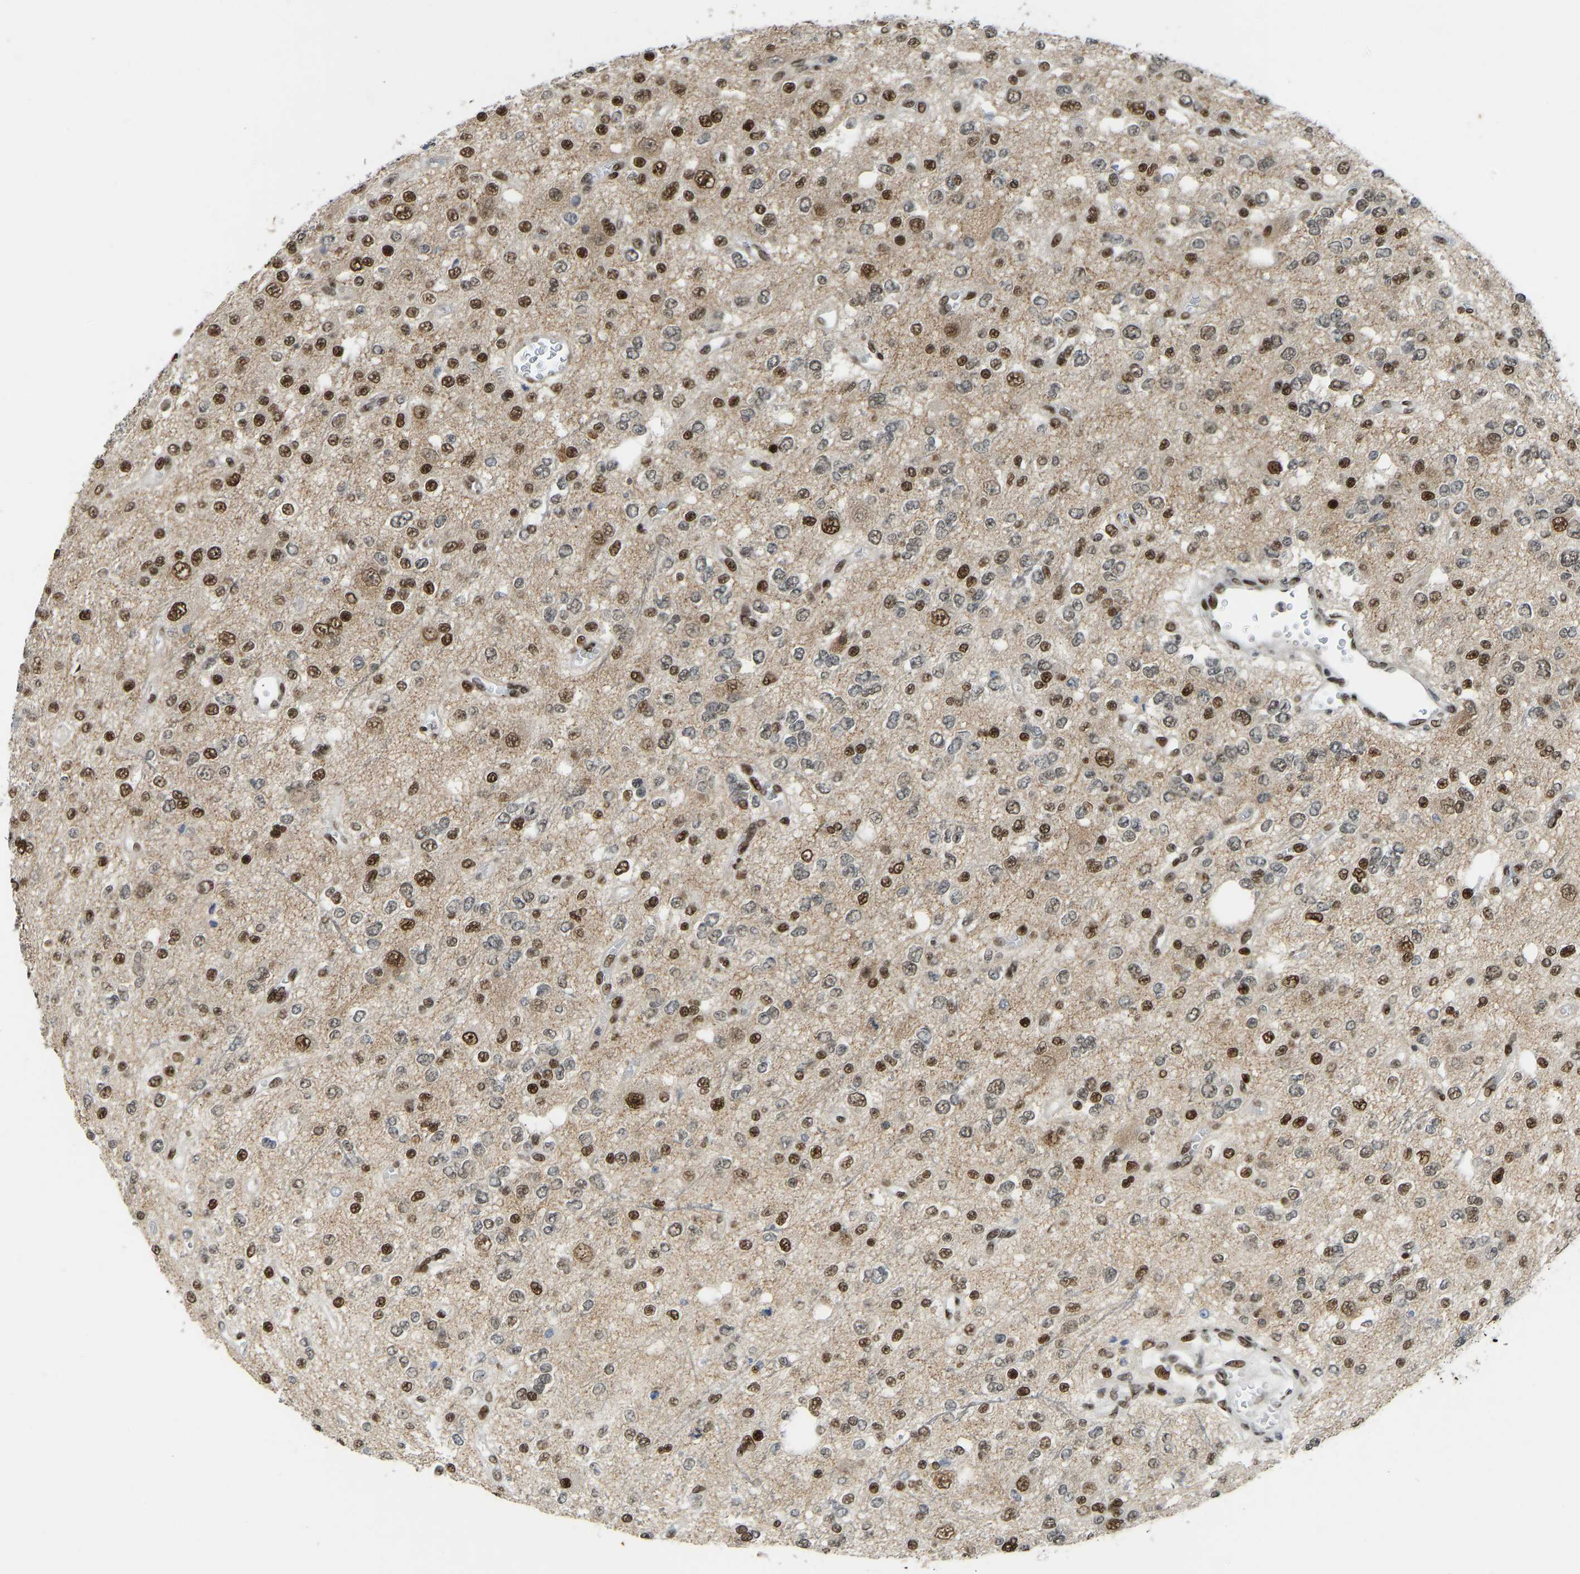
{"staining": {"intensity": "strong", "quantity": "25%-75%", "location": "nuclear"}, "tissue": "glioma", "cell_type": "Tumor cells", "image_type": "cancer", "snomed": [{"axis": "morphology", "description": "Glioma, malignant, Low grade"}, {"axis": "topography", "description": "Brain"}], "caption": "Tumor cells show high levels of strong nuclear staining in about 25%-75% of cells in malignant glioma (low-grade).", "gene": "FOXK1", "patient": {"sex": "male", "age": 38}}